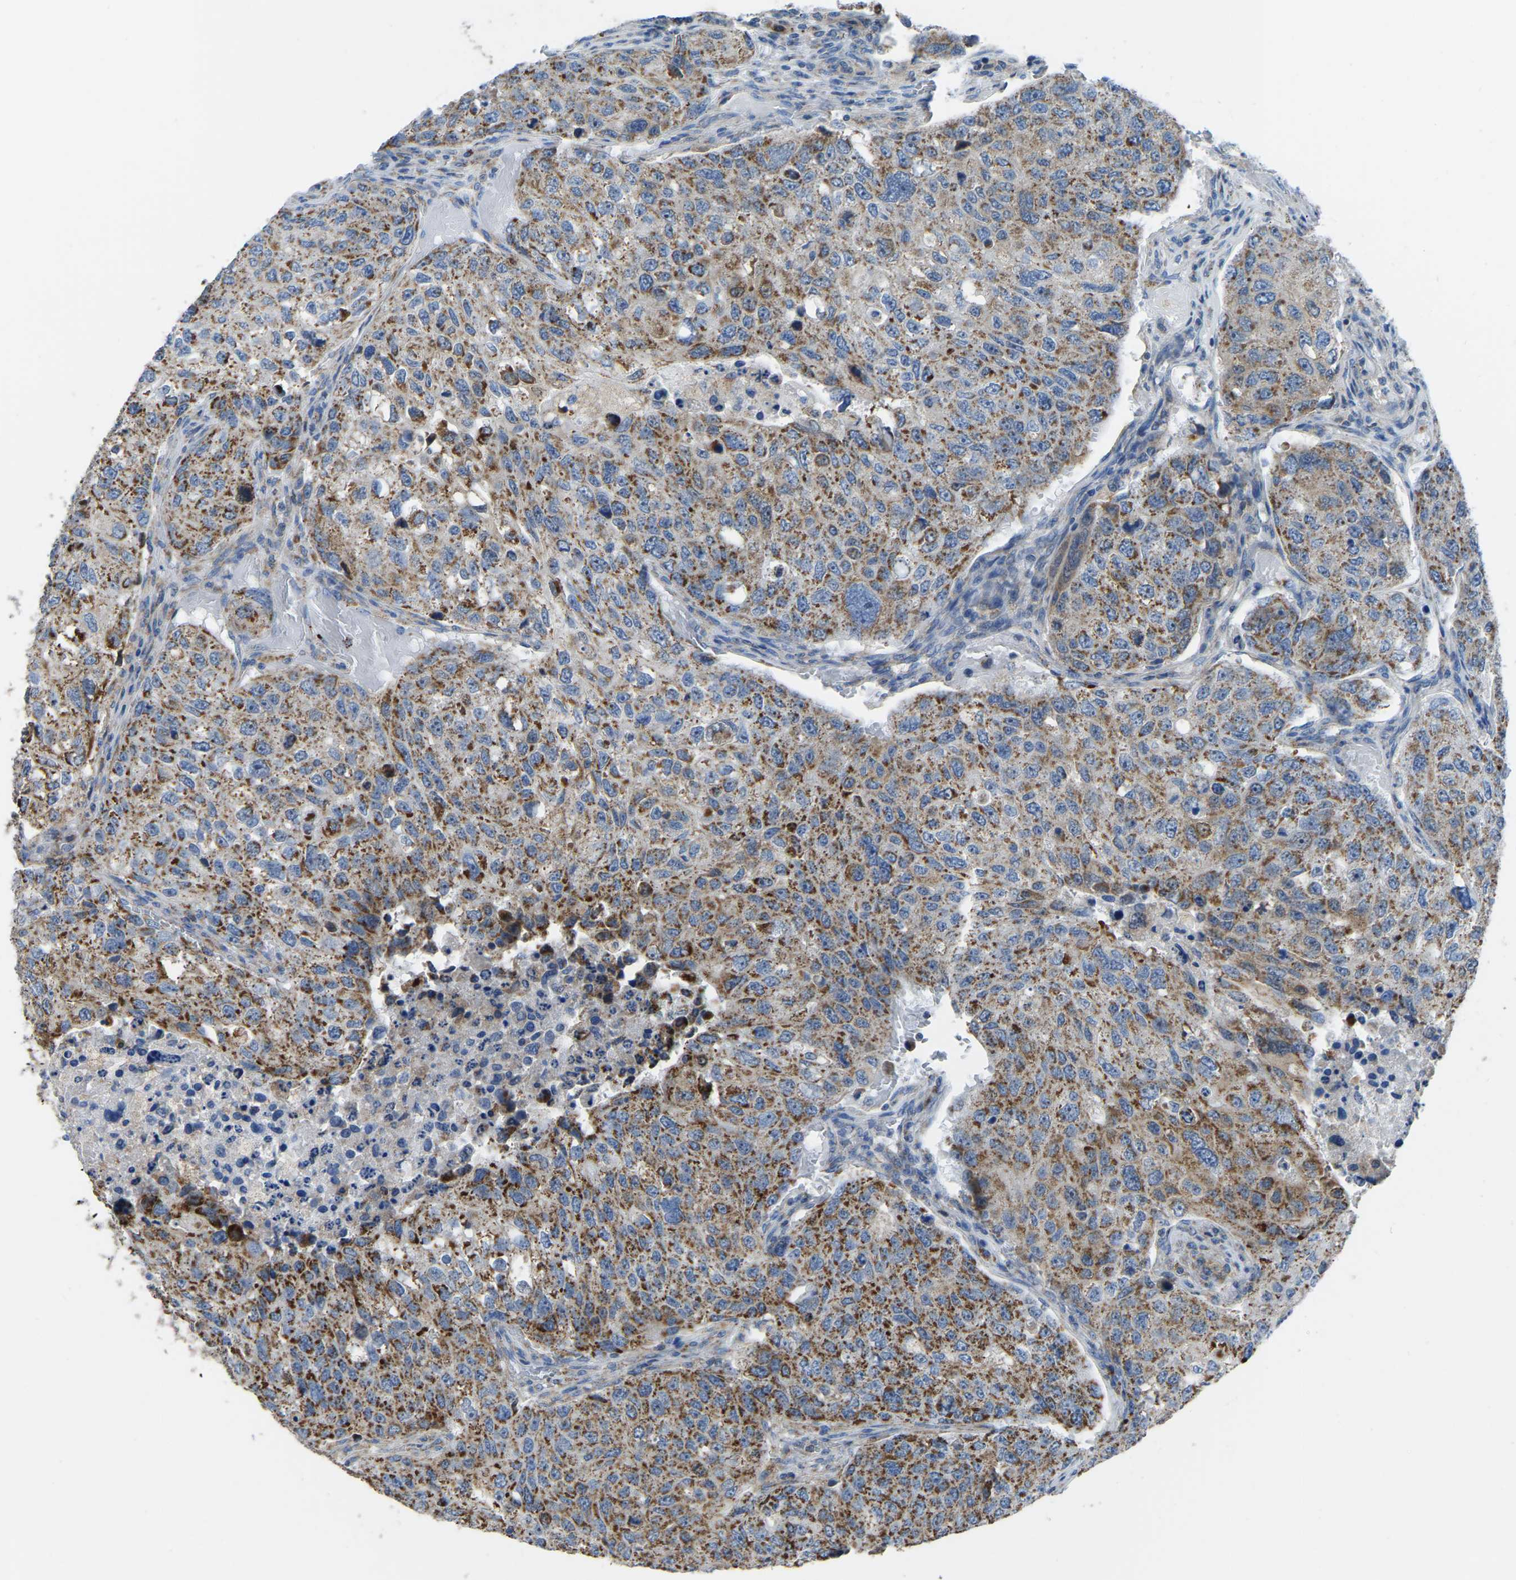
{"staining": {"intensity": "moderate", "quantity": ">75%", "location": "cytoplasmic/membranous"}, "tissue": "urothelial cancer", "cell_type": "Tumor cells", "image_type": "cancer", "snomed": [{"axis": "morphology", "description": "Urothelial carcinoma, High grade"}, {"axis": "topography", "description": "Lymph node"}, {"axis": "topography", "description": "Urinary bladder"}], "caption": "High-grade urothelial carcinoma stained with IHC shows moderate cytoplasmic/membranous expression in approximately >75% of tumor cells. The staining was performed using DAB (3,3'-diaminobenzidine), with brown indicating positive protein expression. Nuclei are stained blue with hematoxylin.", "gene": "ETFB", "patient": {"sex": "male", "age": 51}}